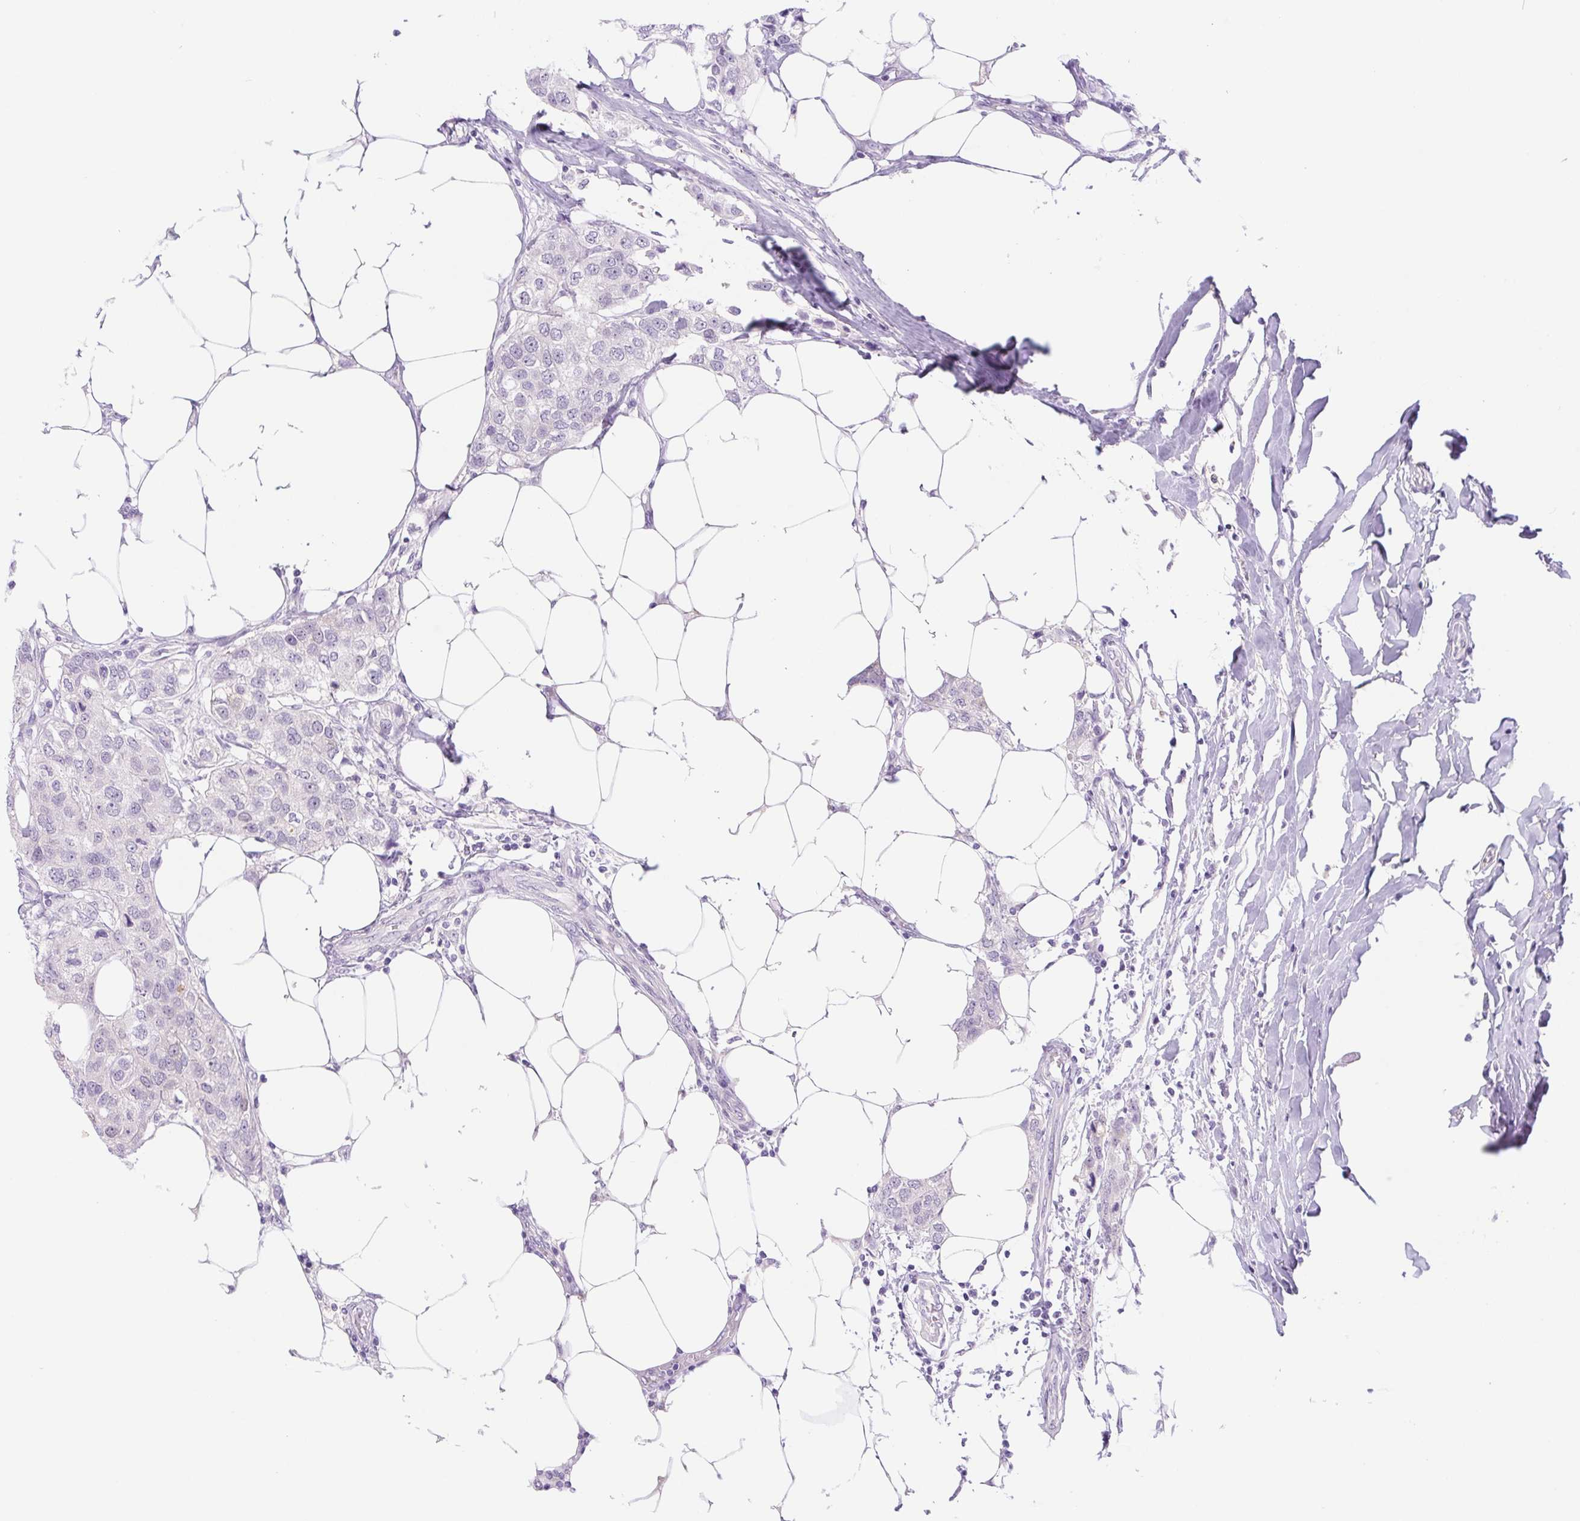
{"staining": {"intensity": "negative", "quantity": "none", "location": "none"}, "tissue": "breast cancer", "cell_type": "Tumor cells", "image_type": "cancer", "snomed": [{"axis": "morphology", "description": "Duct carcinoma"}, {"axis": "topography", "description": "Breast"}], "caption": "Tumor cells show no significant staining in infiltrating ductal carcinoma (breast).", "gene": "DYNC2LI1", "patient": {"sex": "female", "age": 80}}